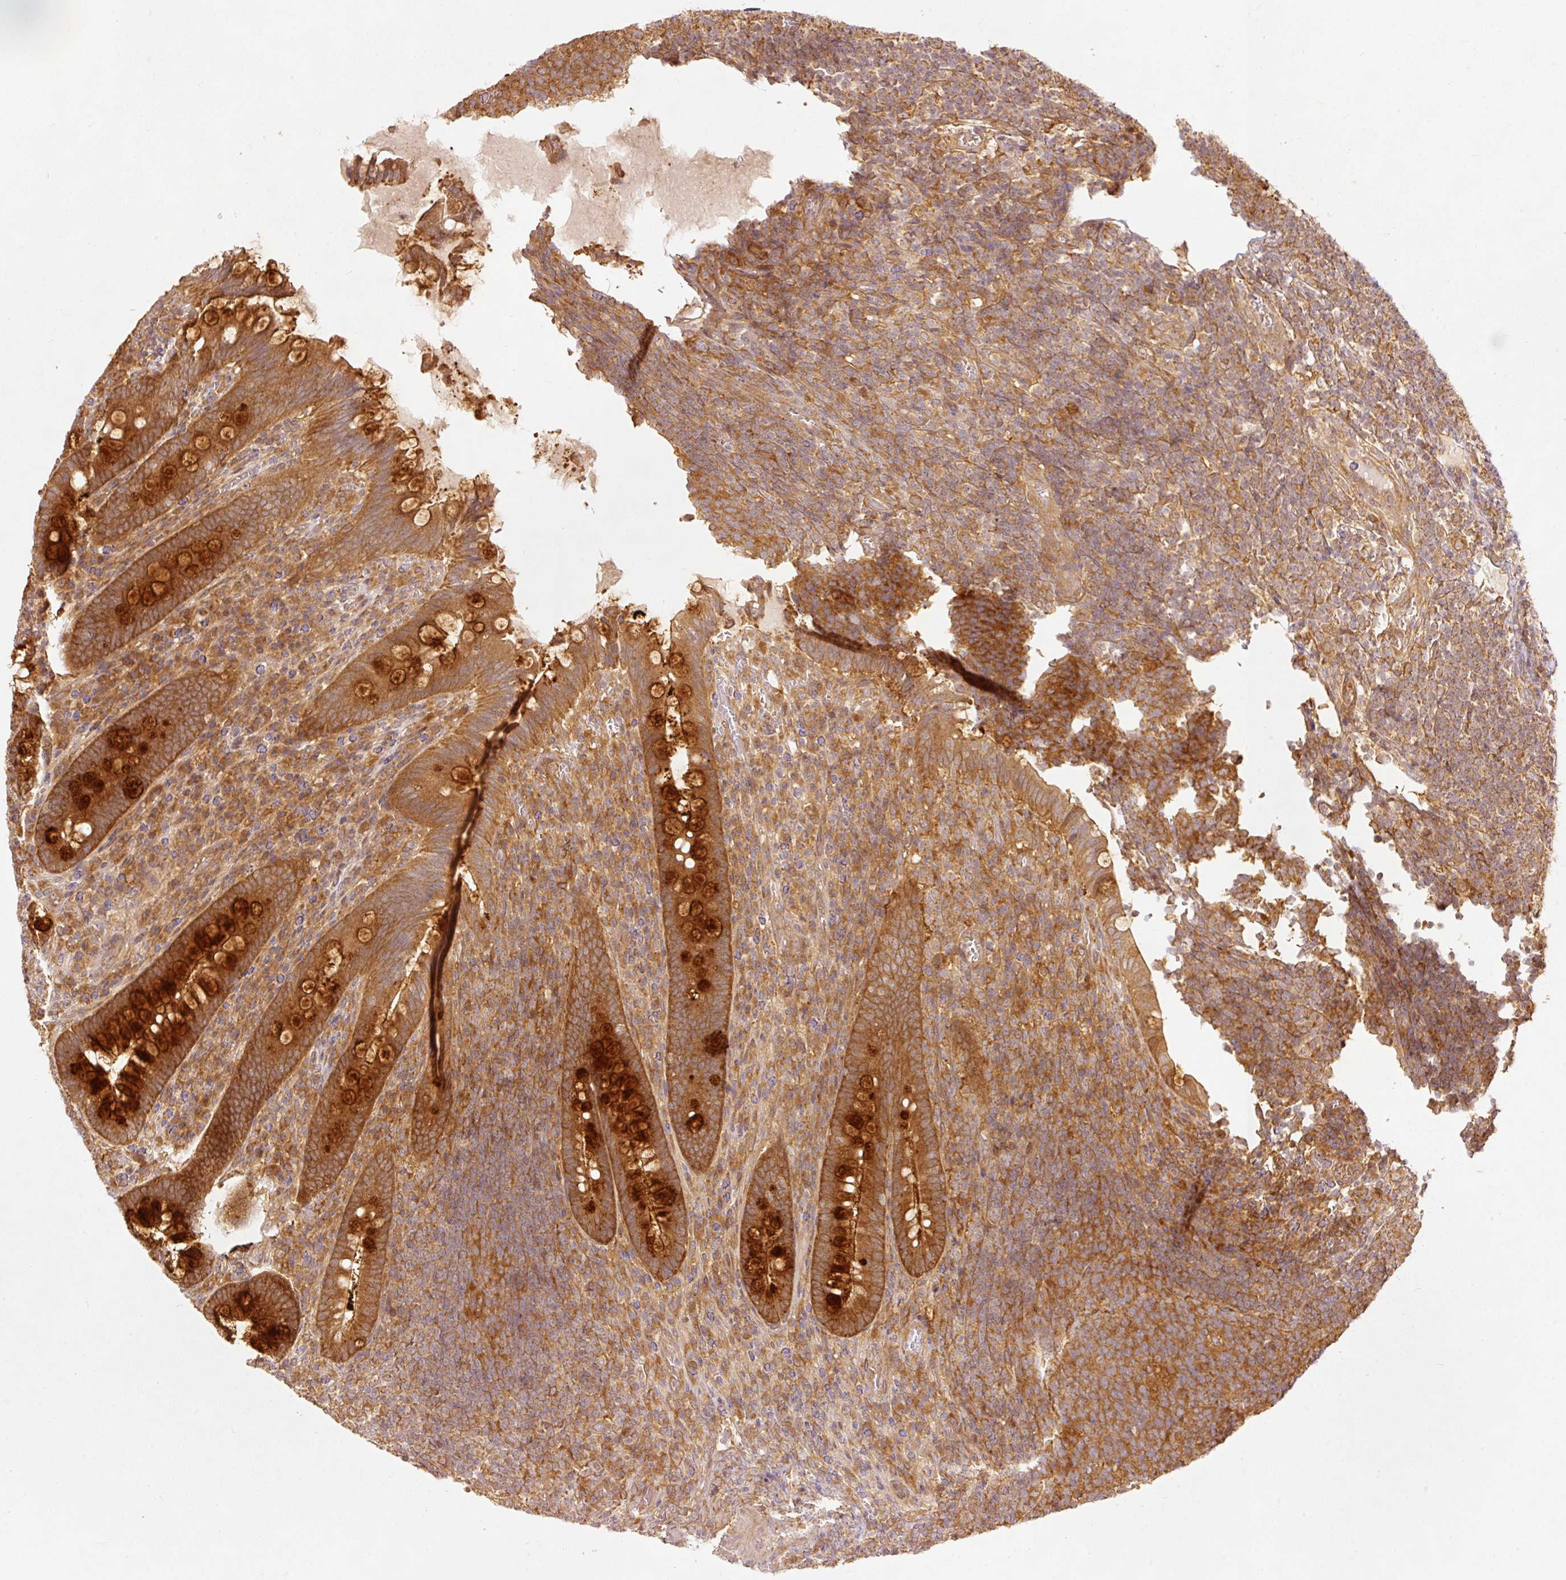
{"staining": {"intensity": "strong", "quantity": ">75%", "location": "cytoplasmic/membranous"}, "tissue": "appendix", "cell_type": "Glandular cells", "image_type": "normal", "snomed": [{"axis": "morphology", "description": "Normal tissue, NOS"}, {"axis": "topography", "description": "Appendix"}], "caption": "An image showing strong cytoplasmic/membranous staining in about >75% of glandular cells in unremarkable appendix, as visualized by brown immunohistochemical staining.", "gene": "EIF3B", "patient": {"sex": "female", "age": 43}}